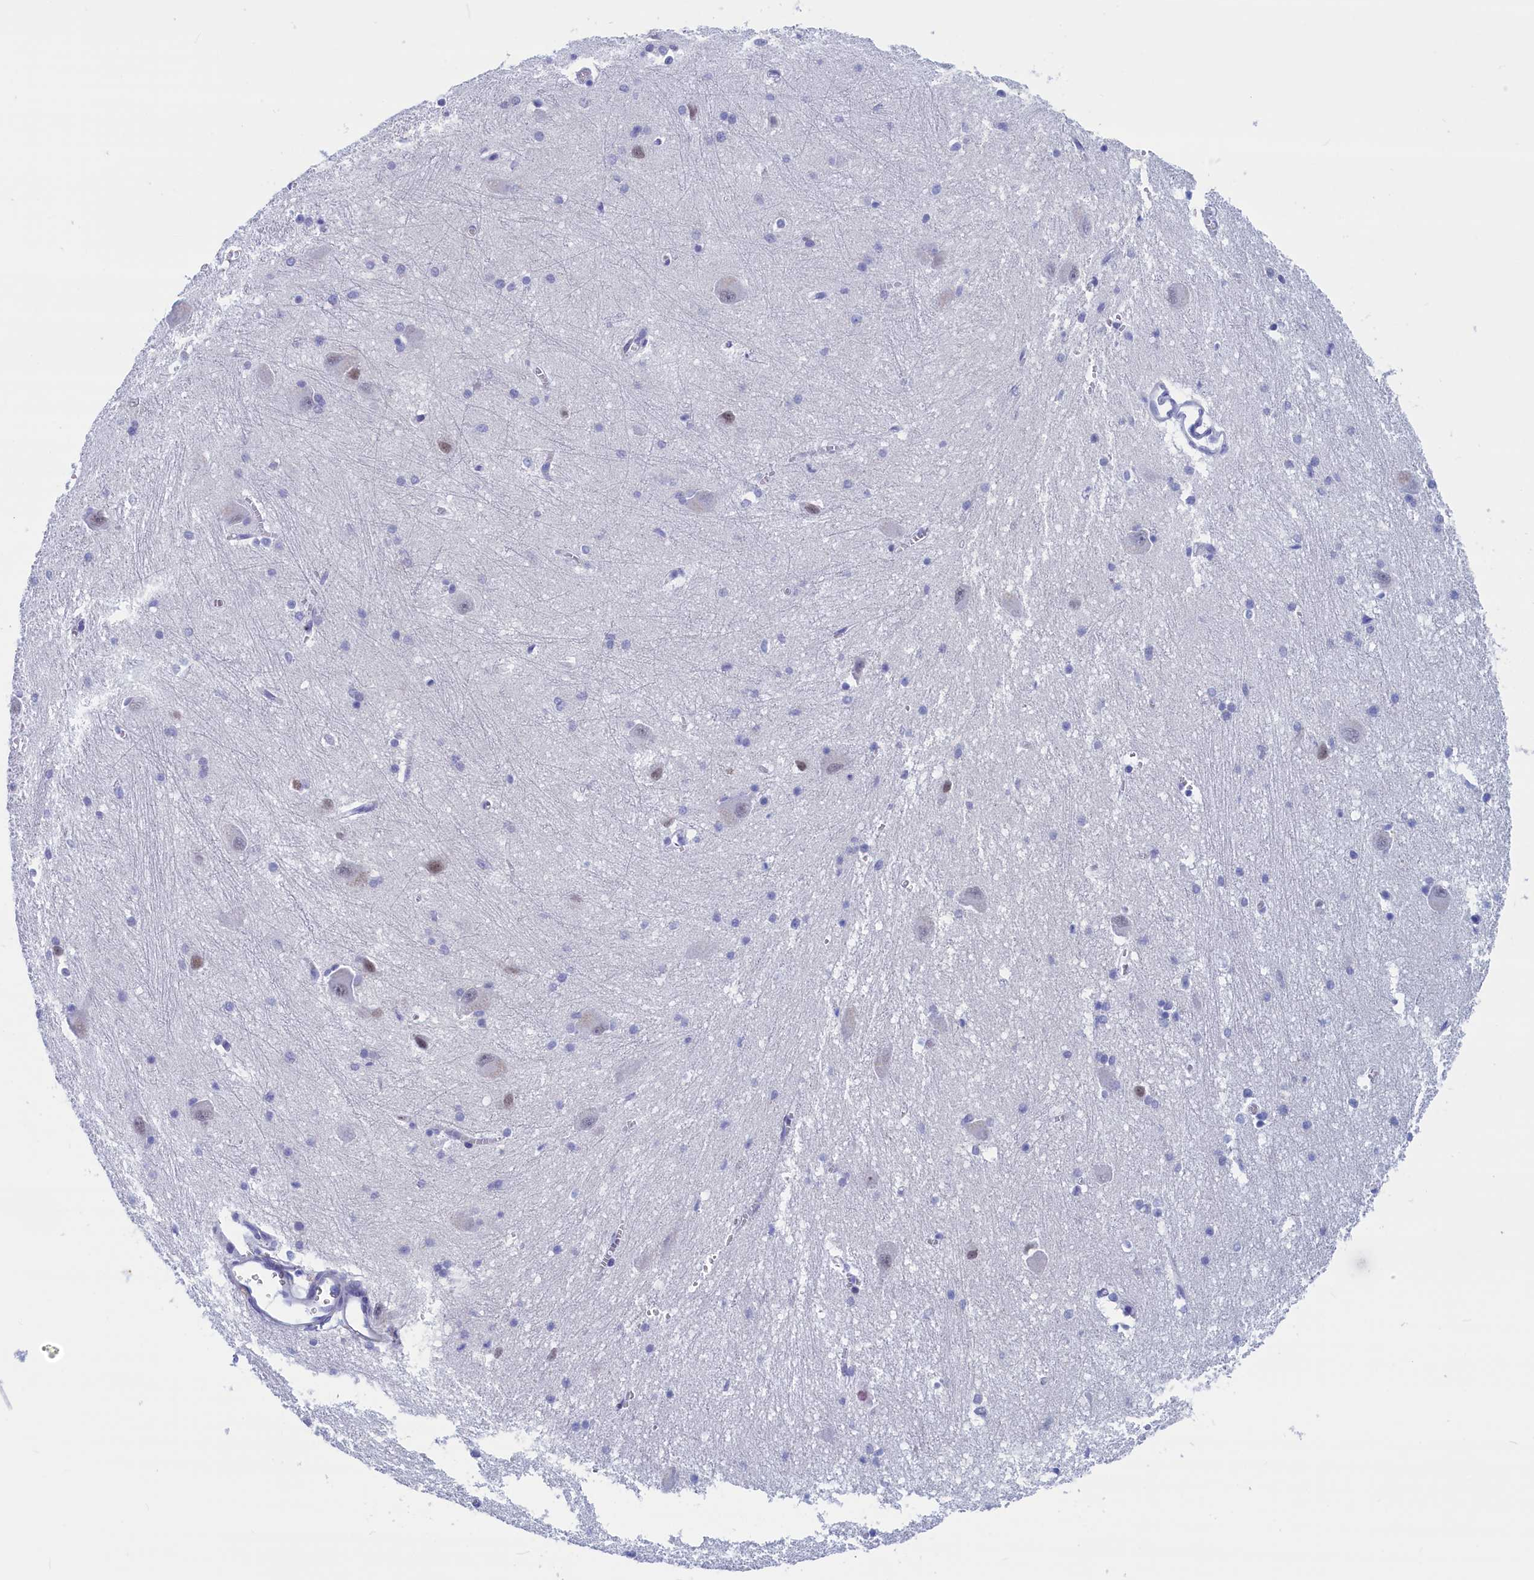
{"staining": {"intensity": "negative", "quantity": "none", "location": "none"}, "tissue": "caudate", "cell_type": "Glial cells", "image_type": "normal", "snomed": [{"axis": "morphology", "description": "Normal tissue, NOS"}, {"axis": "topography", "description": "Lateral ventricle wall"}], "caption": "A micrograph of human caudate is negative for staining in glial cells.", "gene": "WDR83", "patient": {"sex": "male", "age": 37}}